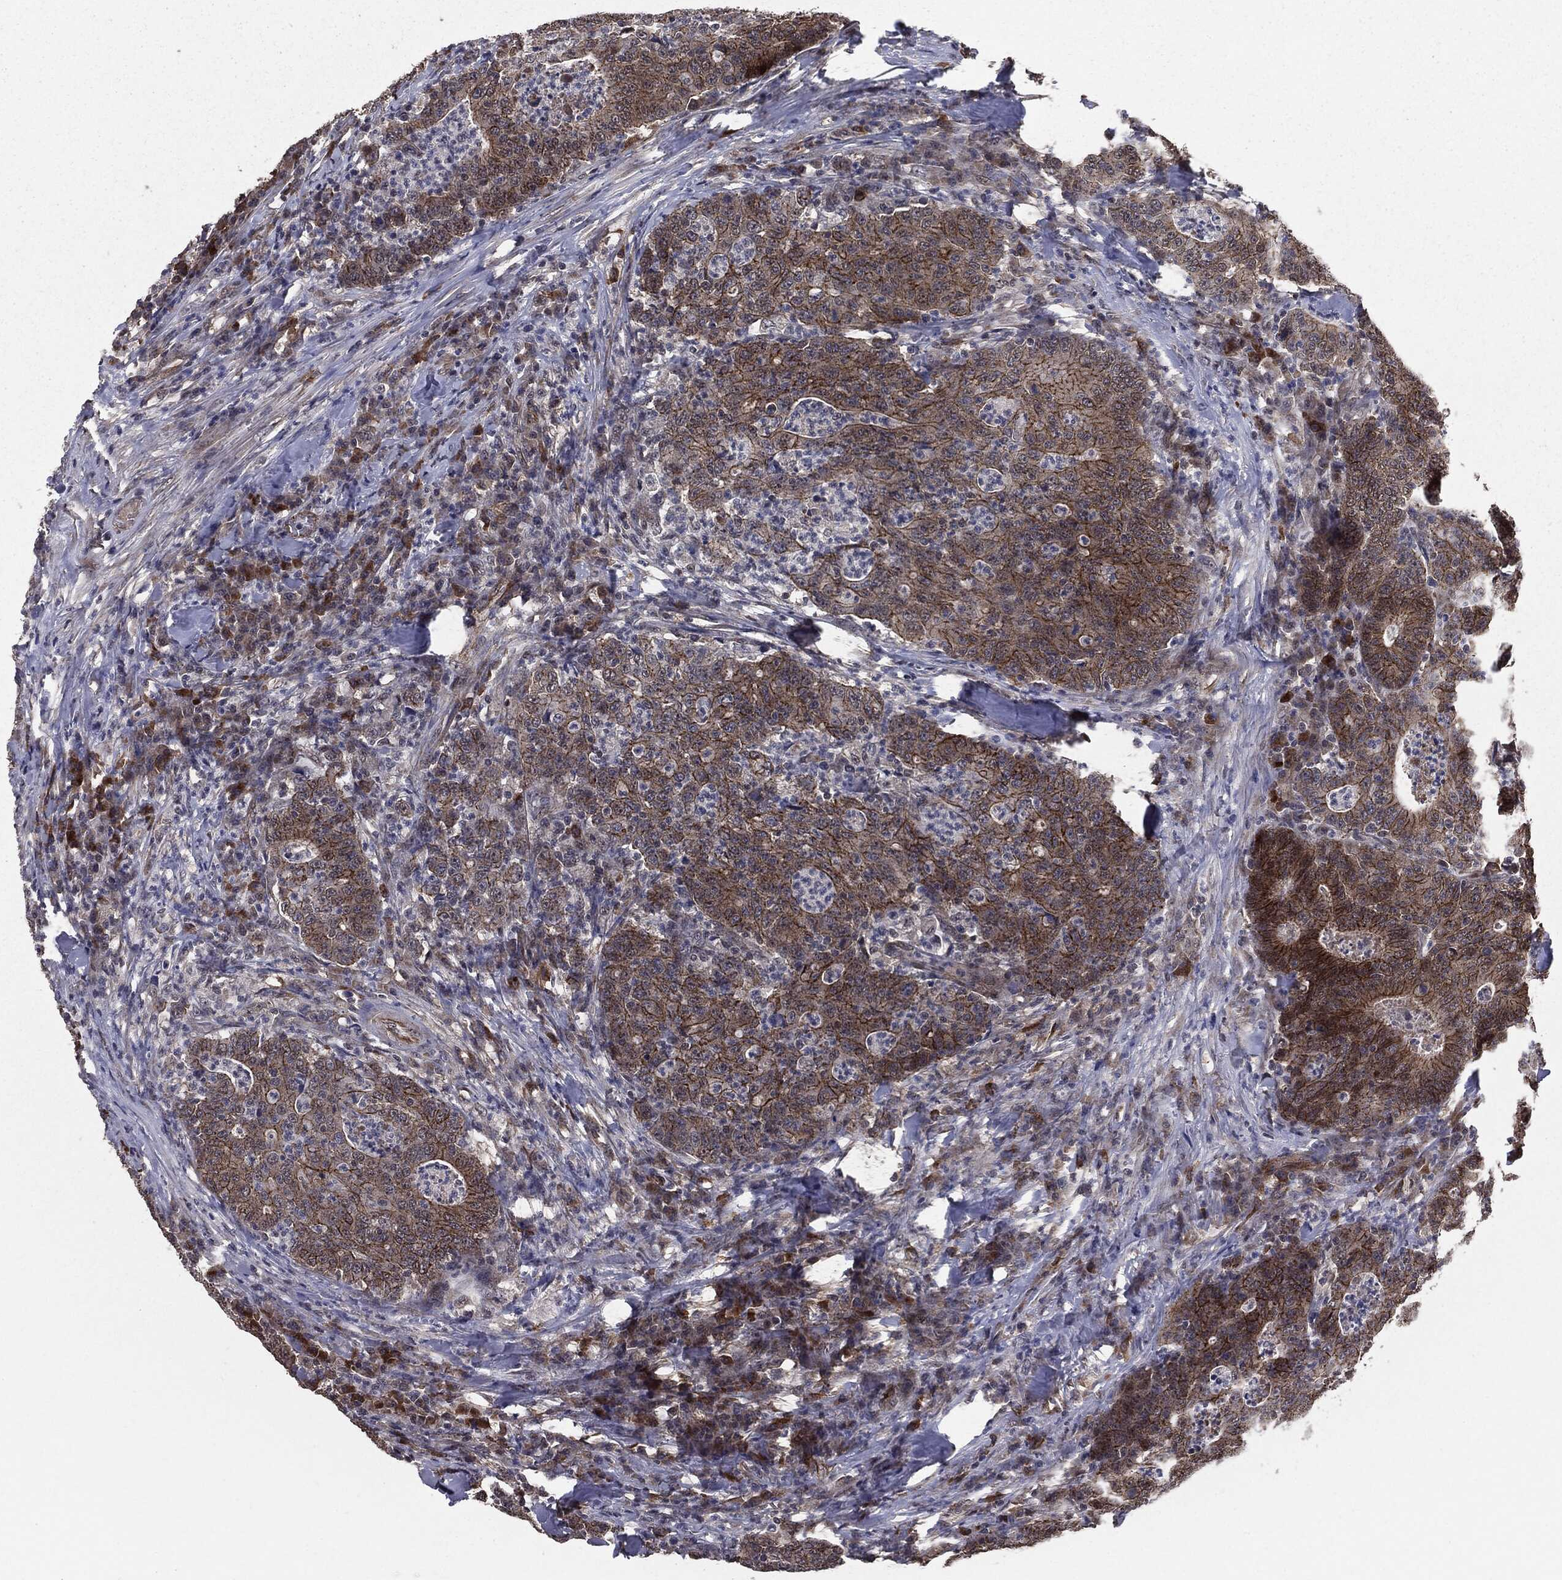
{"staining": {"intensity": "strong", "quantity": ">75%", "location": "cytoplasmic/membranous"}, "tissue": "colorectal cancer", "cell_type": "Tumor cells", "image_type": "cancer", "snomed": [{"axis": "morphology", "description": "Adenocarcinoma, NOS"}, {"axis": "topography", "description": "Colon"}], "caption": "Immunohistochemistry (IHC) (DAB (3,3'-diaminobenzidine)) staining of human colorectal cancer (adenocarcinoma) displays strong cytoplasmic/membranous protein positivity in approximately >75% of tumor cells. Using DAB (brown) and hematoxylin (blue) stains, captured at high magnification using brightfield microscopy.", "gene": "PTPA", "patient": {"sex": "male", "age": 70}}